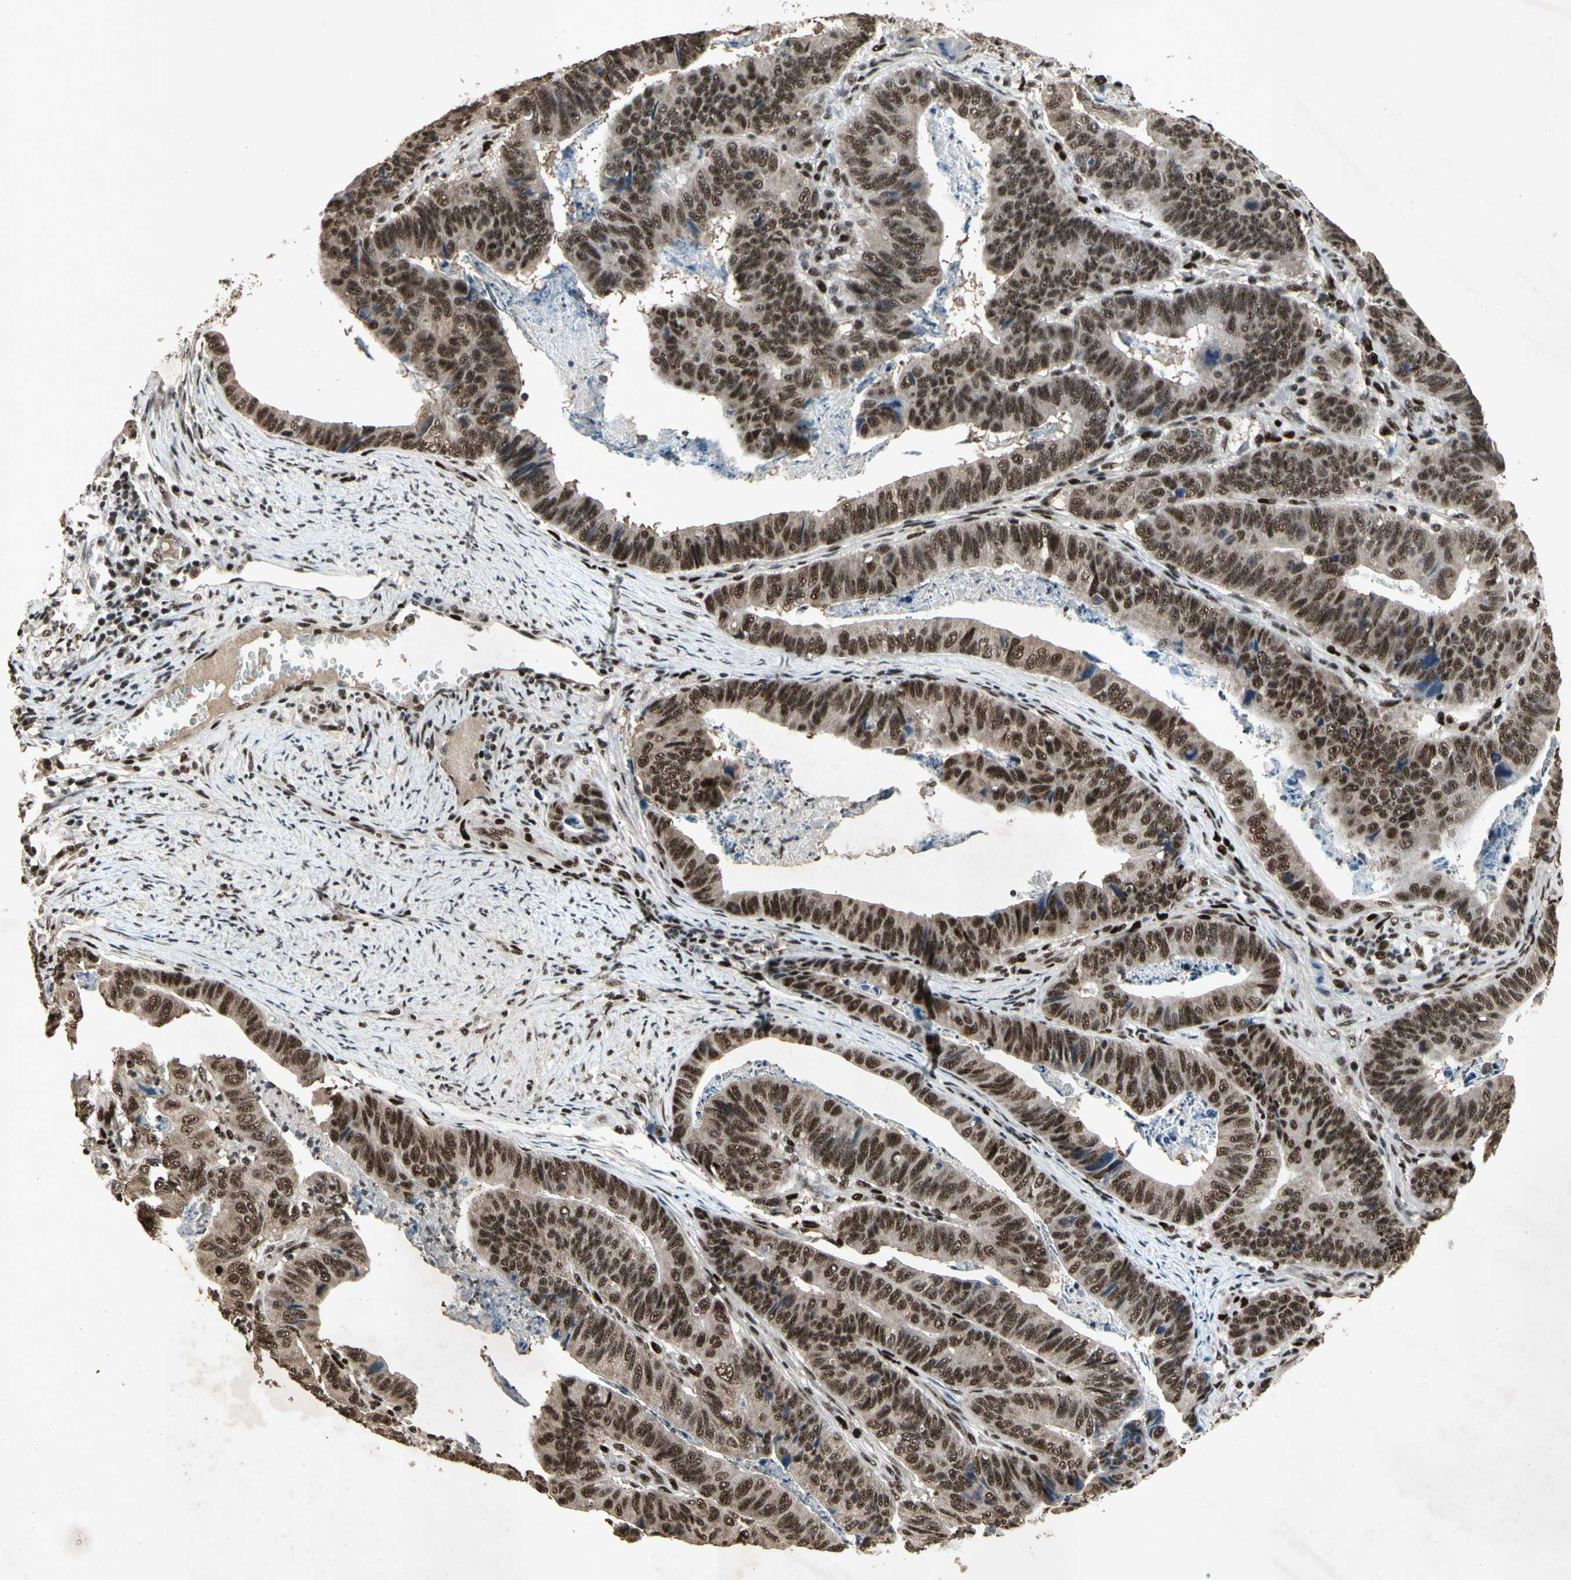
{"staining": {"intensity": "strong", "quantity": ">75%", "location": "nuclear"}, "tissue": "stomach cancer", "cell_type": "Tumor cells", "image_type": "cancer", "snomed": [{"axis": "morphology", "description": "Adenocarcinoma, NOS"}, {"axis": "topography", "description": "Stomach, lower"}], "caption": "The immunohistochemical stain highlights strong nuclear expression in tumor cells of stomach cancer tissue.", "gene": "TBX2", "patient": {"sex": "male", "age": 77}}